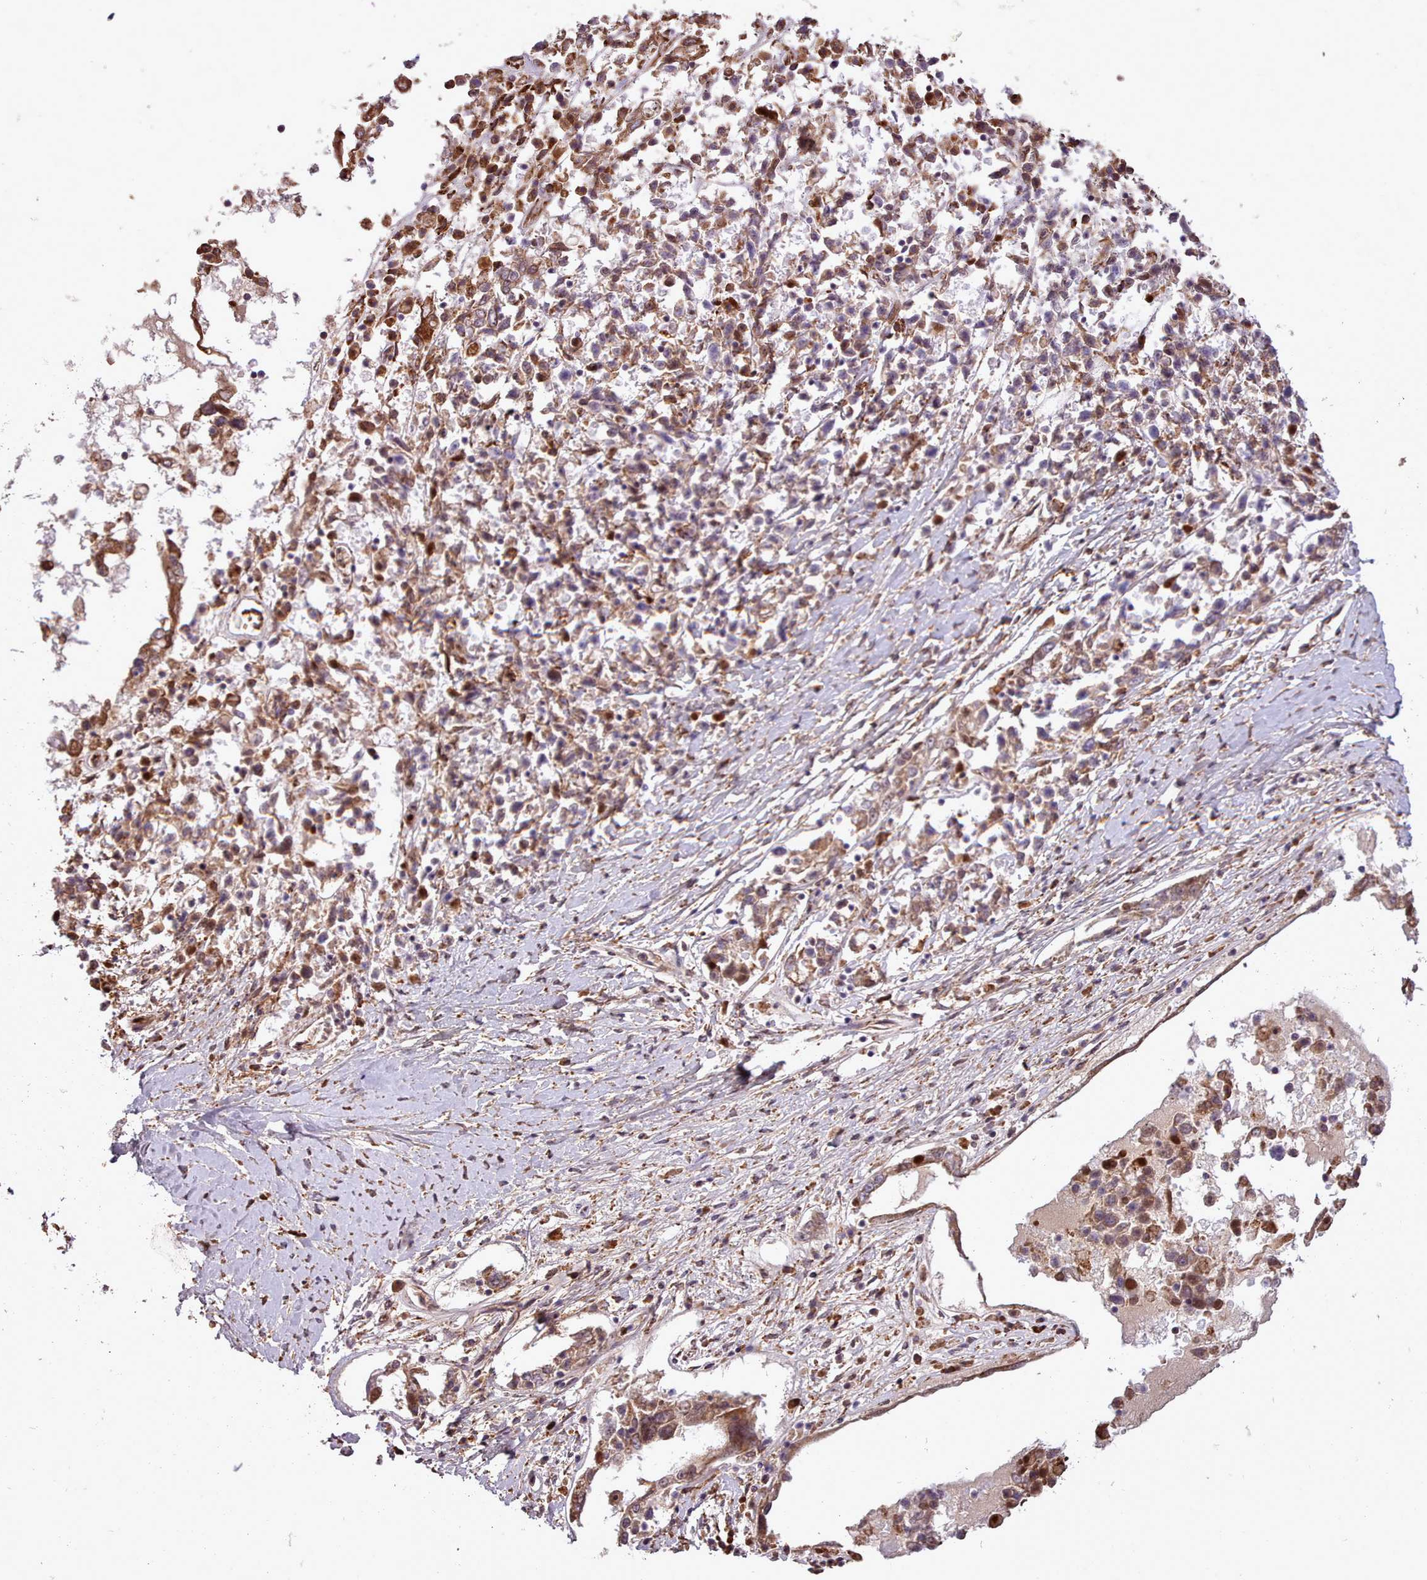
{"staining": {"intensity": "moderate", "quantity": ">75%", "location": "cytoplasmic/membranous"}, "tissue": "ovarian cancer", "cell_type": "Tumor cells", "image_type": "cancer", "snomed": [{"axis": "morphology", "description": "Carcinoma, endometroid"}, {"axis": "topography", "description": "Ovary"}], "caption": "Ovarian cancer stained for a protein displays moderate cytoplasmic/membranous positivity in tumor cells.", "gene": "CABP1", "patient": {"sex": "female", "age": 62}}